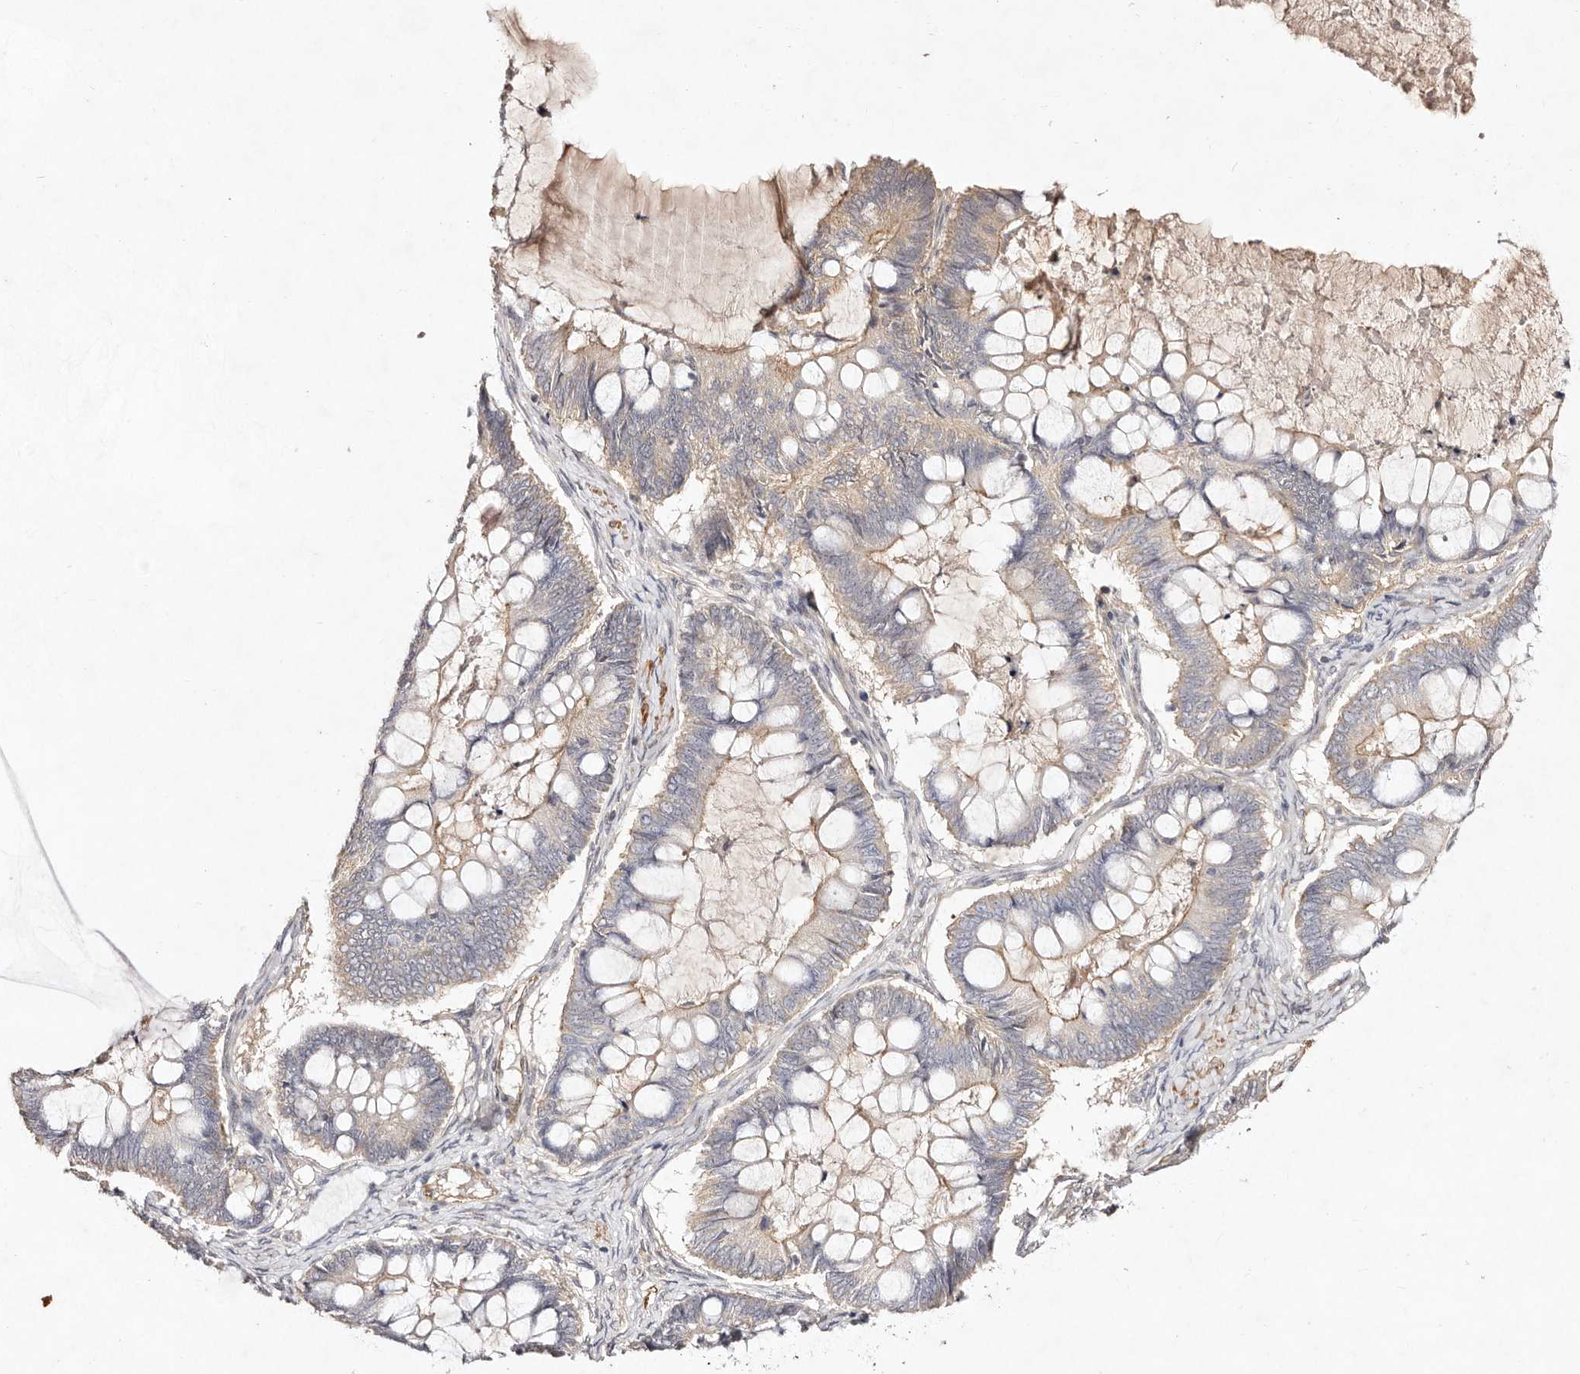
{"staining": {"intensity": "weak", "quantity": "<25%", "location": "cytoplasmic/membranous"}, "tissue": "ovarian cancer", "cell_type": "Tumor cells", "image_type": "cancer", "snomed": [{"axis": "morphology", "description": "Cystadenocarcinoma, mucinous, NOS"}, {"axis": "topography", "description": "Ovary"}], "caption": "Photomicrograph shows no significant protein expression in tumor cells of ovarian cancer (mucinous cystadenocarcinoma).", "gene": "MTMR11", "patient": {"sex": "female", "age": 61}}